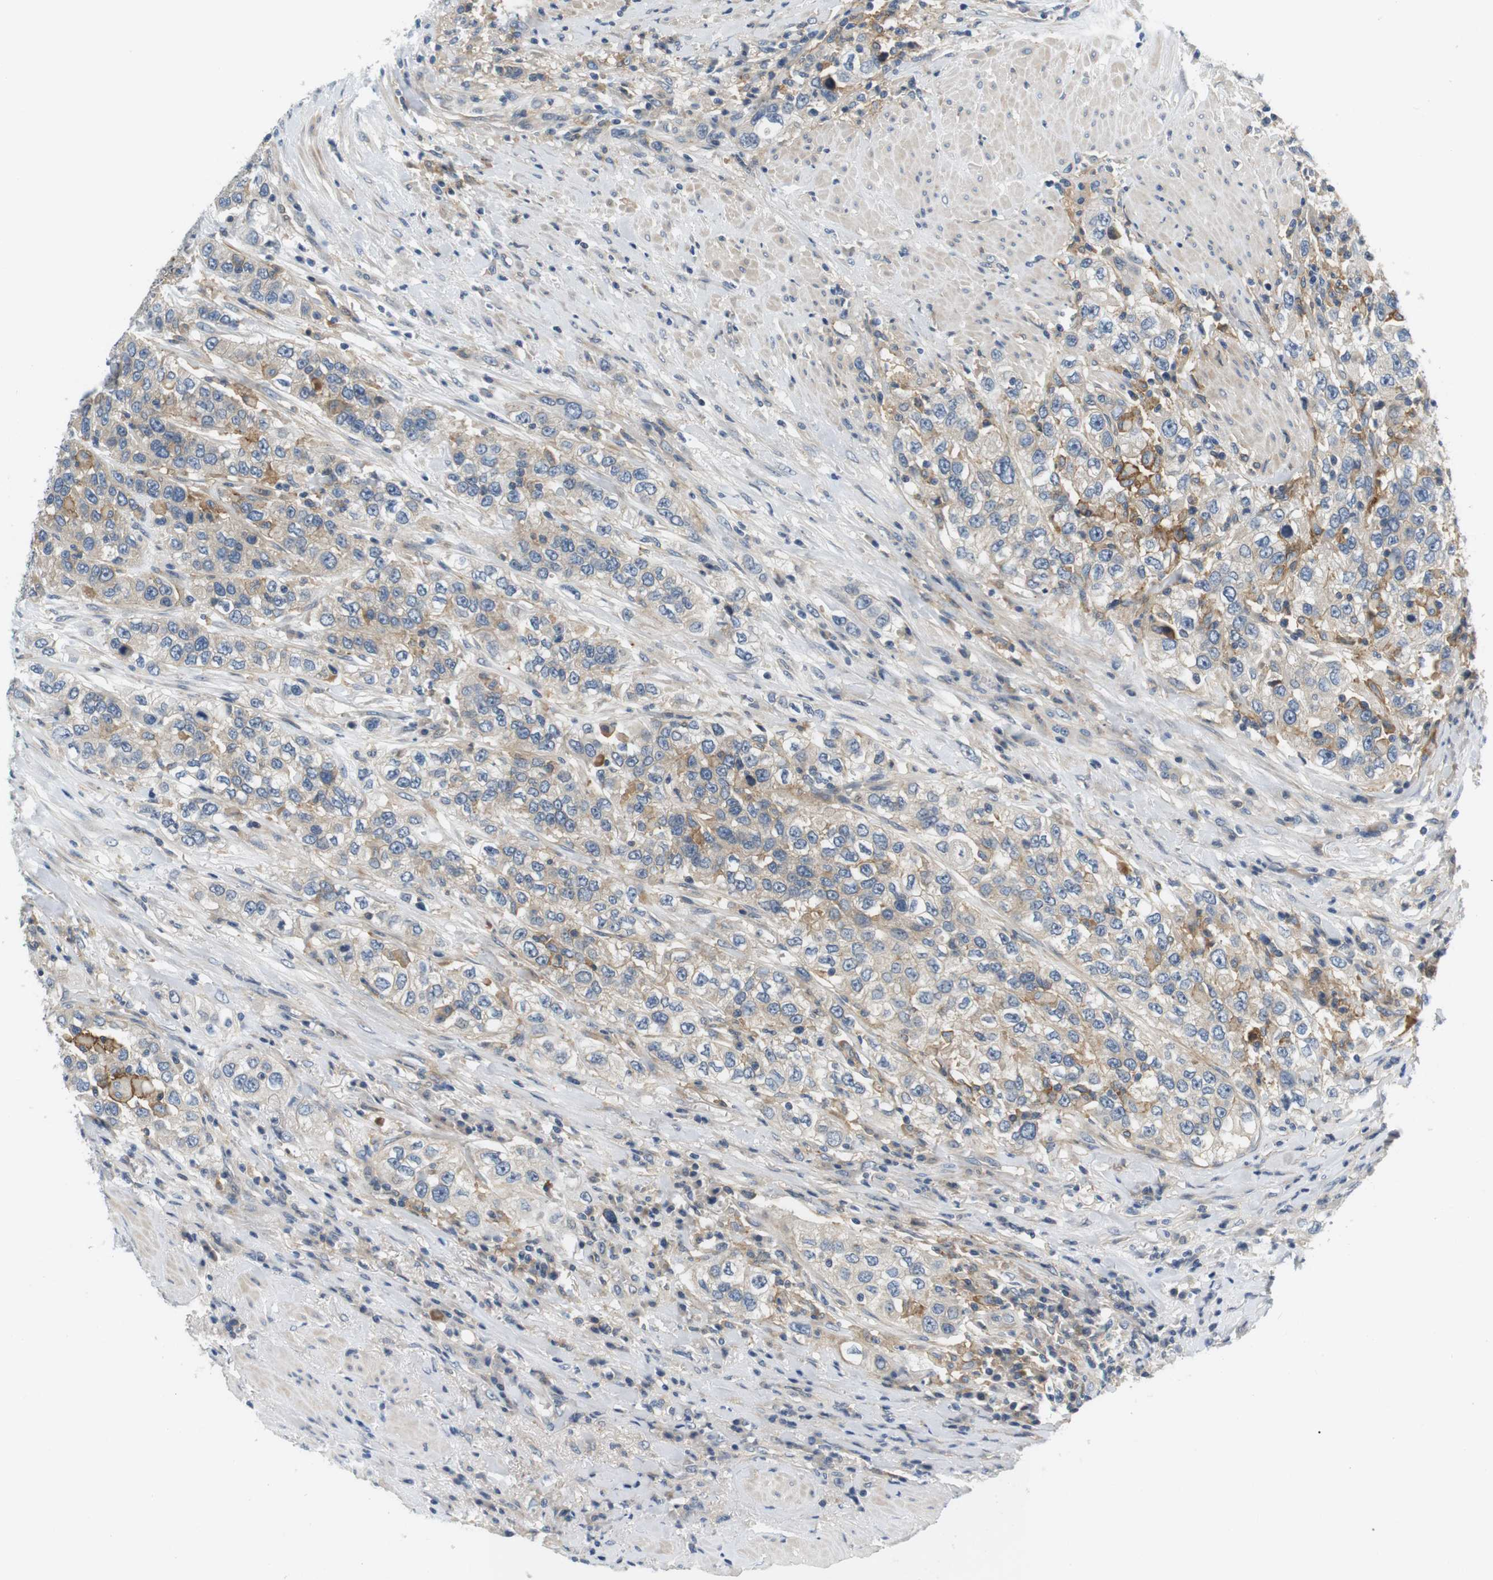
{"staining": {"intensity": "weak", "quantity": "<25%", "location": "cytoplasmic/membranous"}, "tissue": "urothelial cancer", "cell_type": "Tumor cells", "image_type": "cancer", "snomed": [{"axis": "morphology", "description": "Urothelial carcinoma, High grade"}, {"axis": "topography", "description": "Urinary bladder"}], "caption": "This micrograph is of urothelial carcinoma (high-grade) stained with IHC to label a protein in brown with the nuclei are counter-stained blue. There is no expression in tumor cells.", "gene": "SLC30A1", "patient": {"sex": "female", "age": 80}}